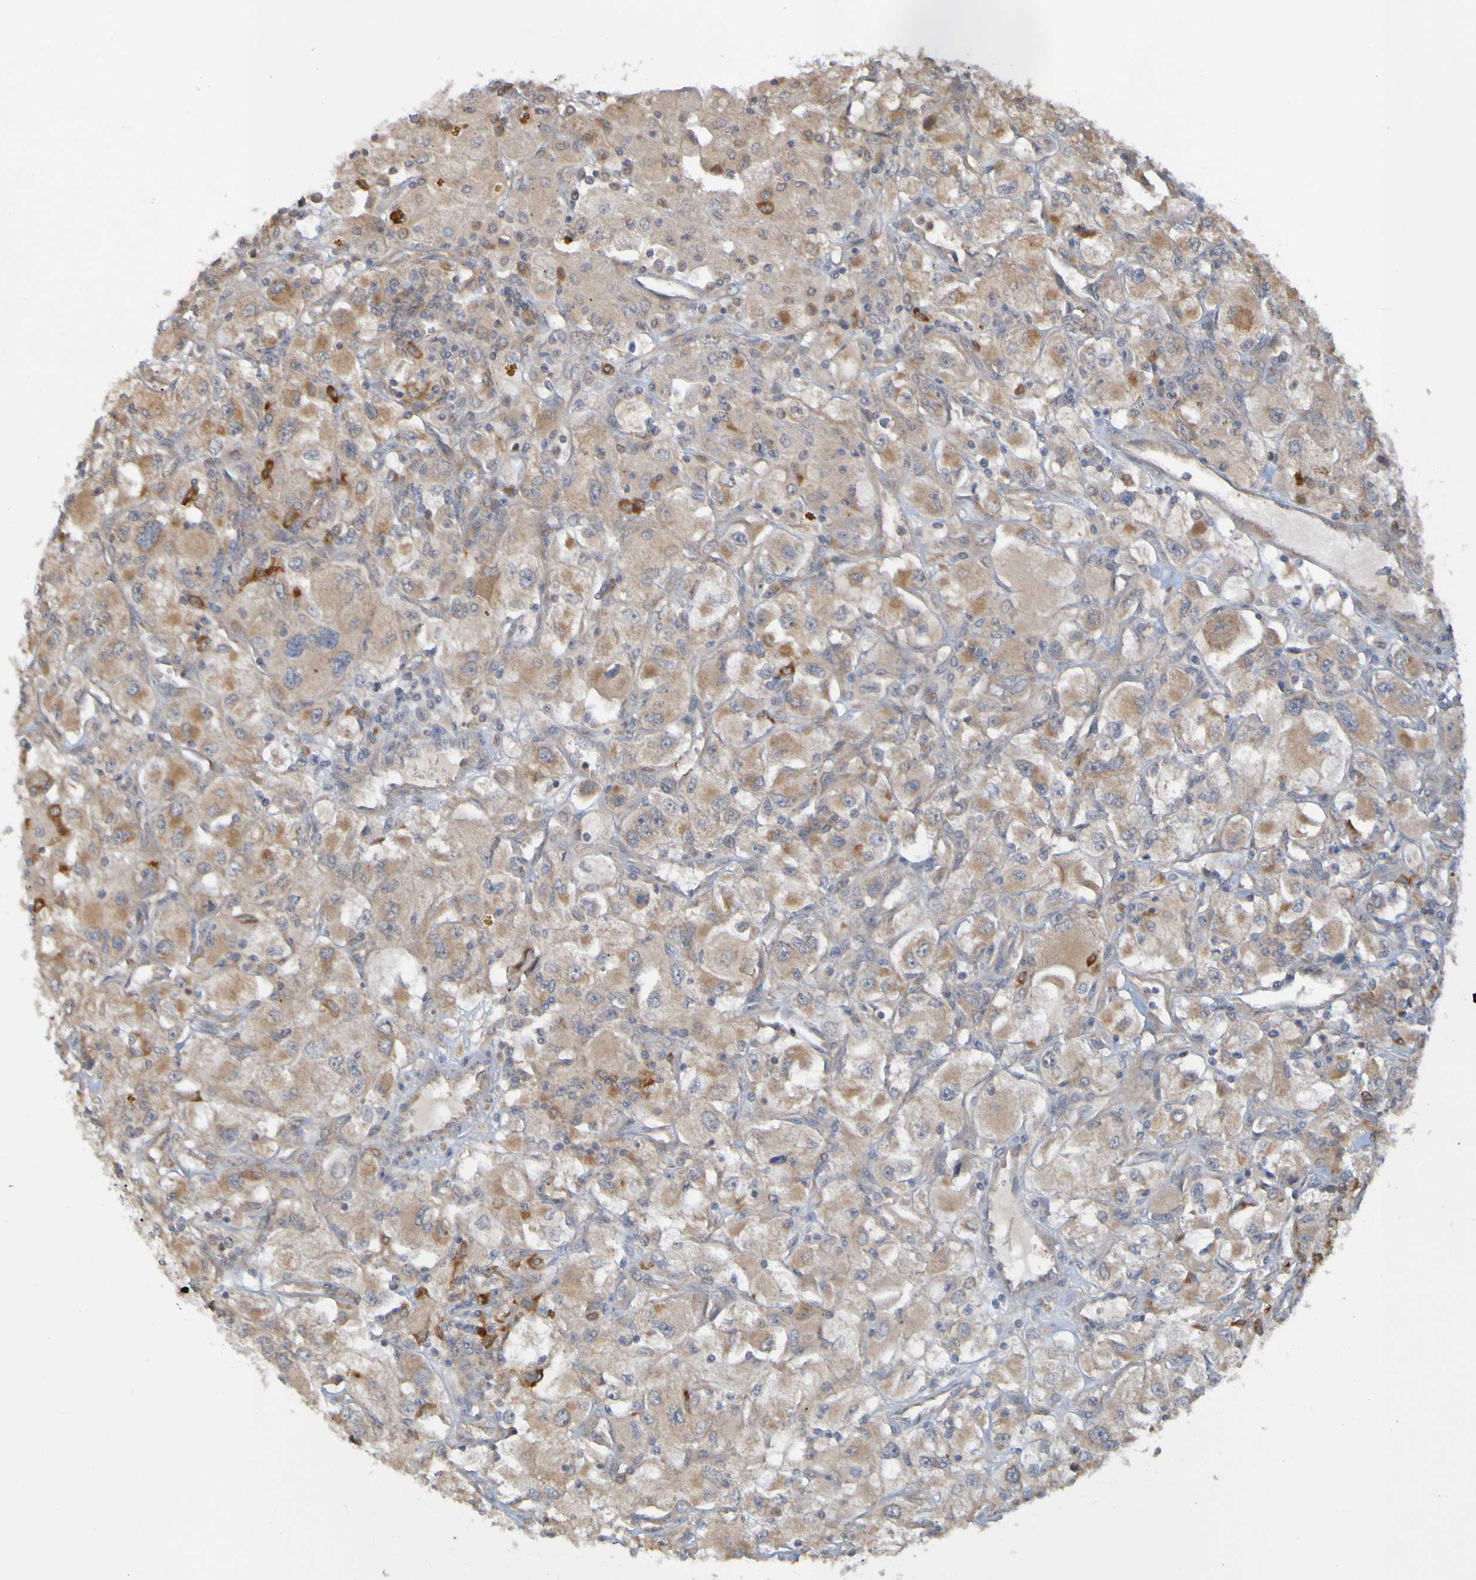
{"staining": {"intensity": "moderate", "quantity": "25%-75%", "location": "cytoplasmic/membranous"}, "tissue": "renal cancer", "cell_type": "Tumor cells", "image_type": "cancer", "snomed": [{"axis": "morphology", "description": "Adenocarcinoma, NOS"}, {"axis": "topography", "description": "Kidney"}], "caption": "Tumor cells show medium levels of moderate cytoplasmic/membranous positivity in about 25%-75% of cells in human renal adenocarcinoma.", "gene": "NAV2", "patient": {"sex": "female", "age": 52}}